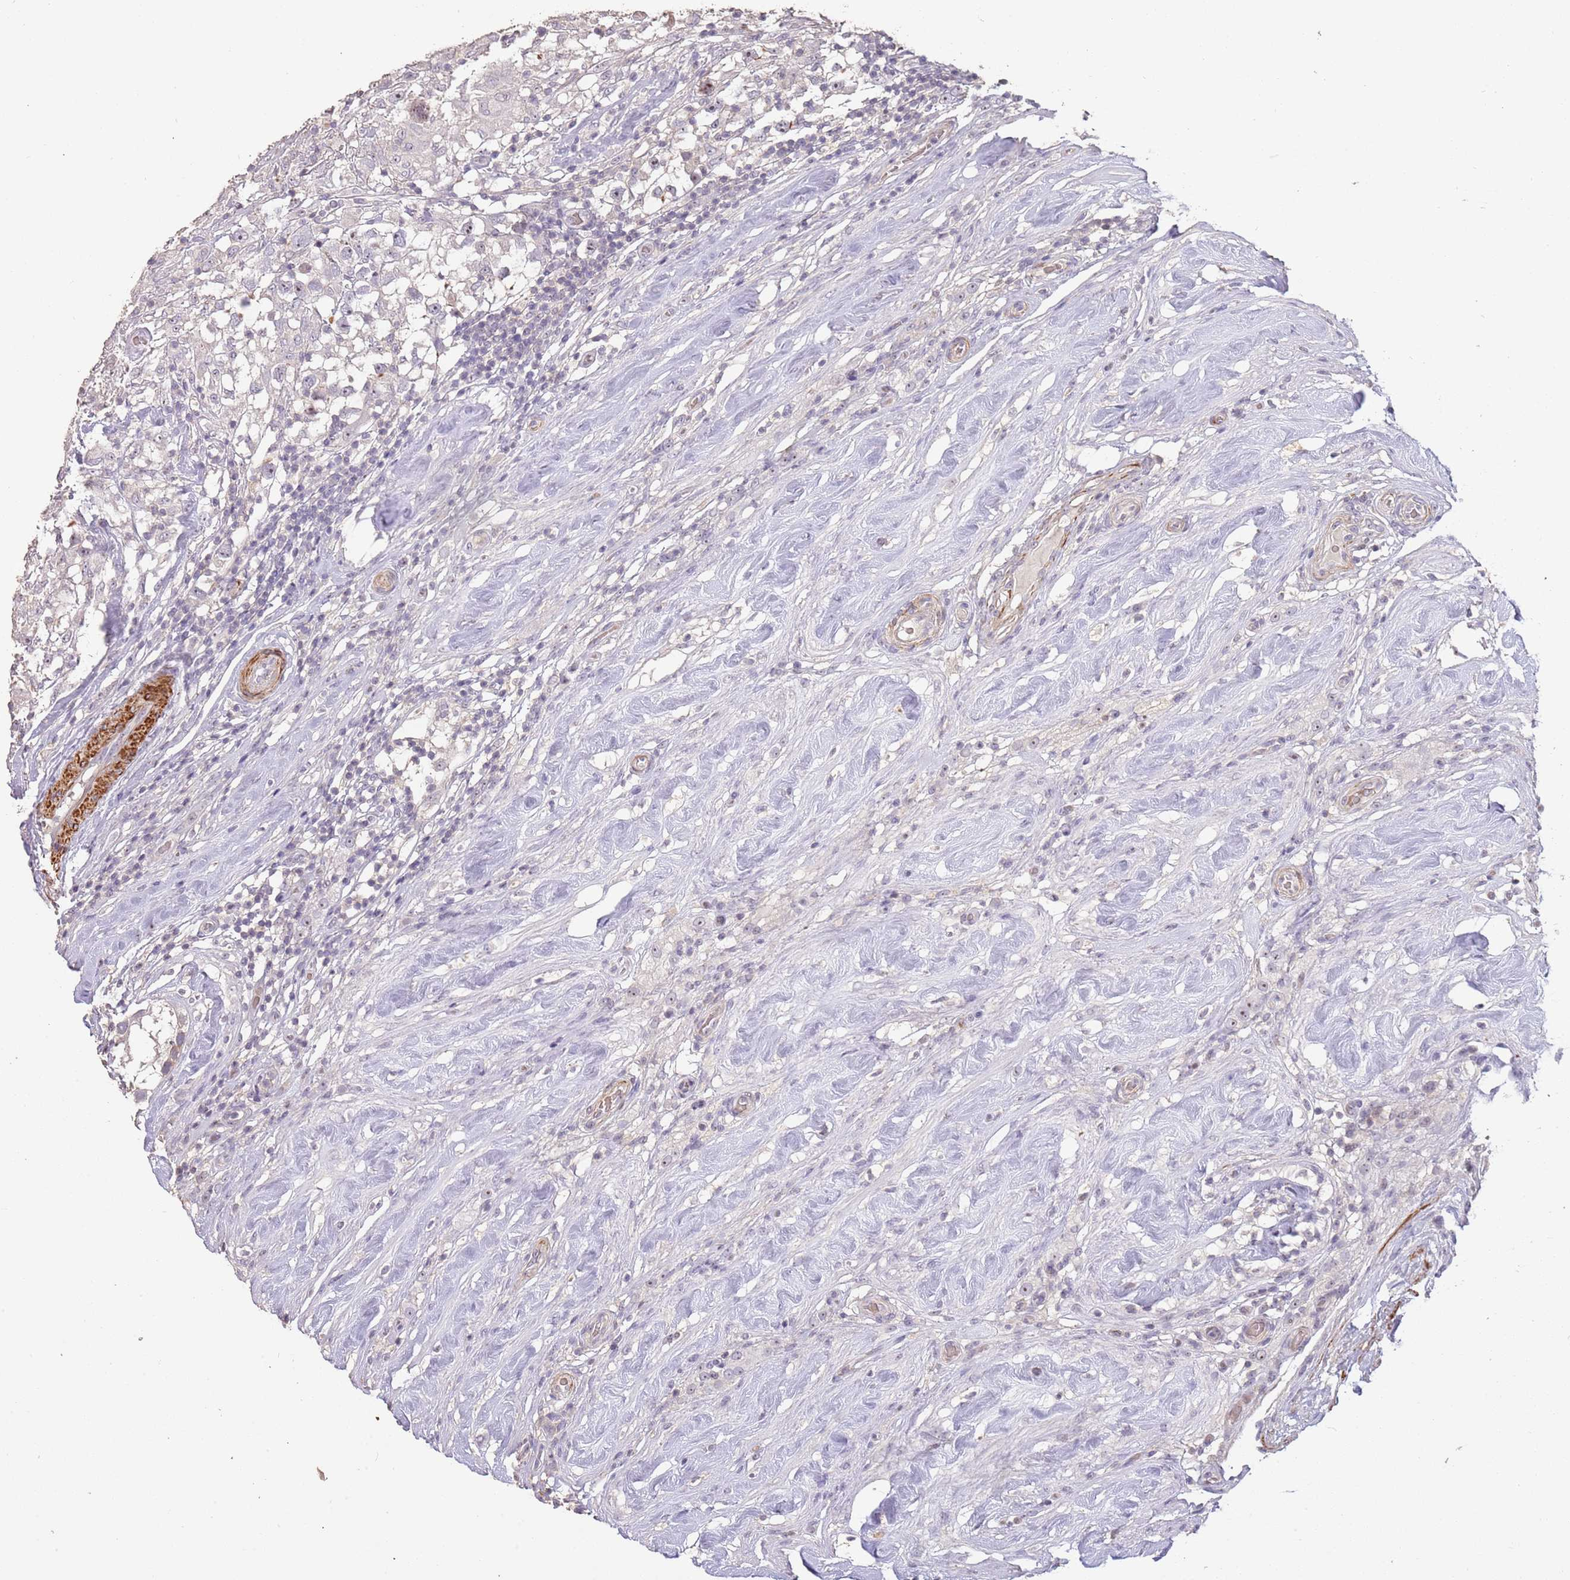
{"staining": {"intensity": "negative", "quantity": "none", "location": "none"}, "tissue": "testis cancer", "cell_type": "Tumor cells", "image_type": "cancer", "snomed": [{"axis": "morphology", "description": "Seminoma, NOS"}, {"axis": "topography", "description": "Testis"}], "caption": "There is no significant positivity in tumor cells of testis cancer (seminoma). (DAB IHC, high magnification).", "gene": "ADTRP", "patient": {"sex": "male", "age": 46}}